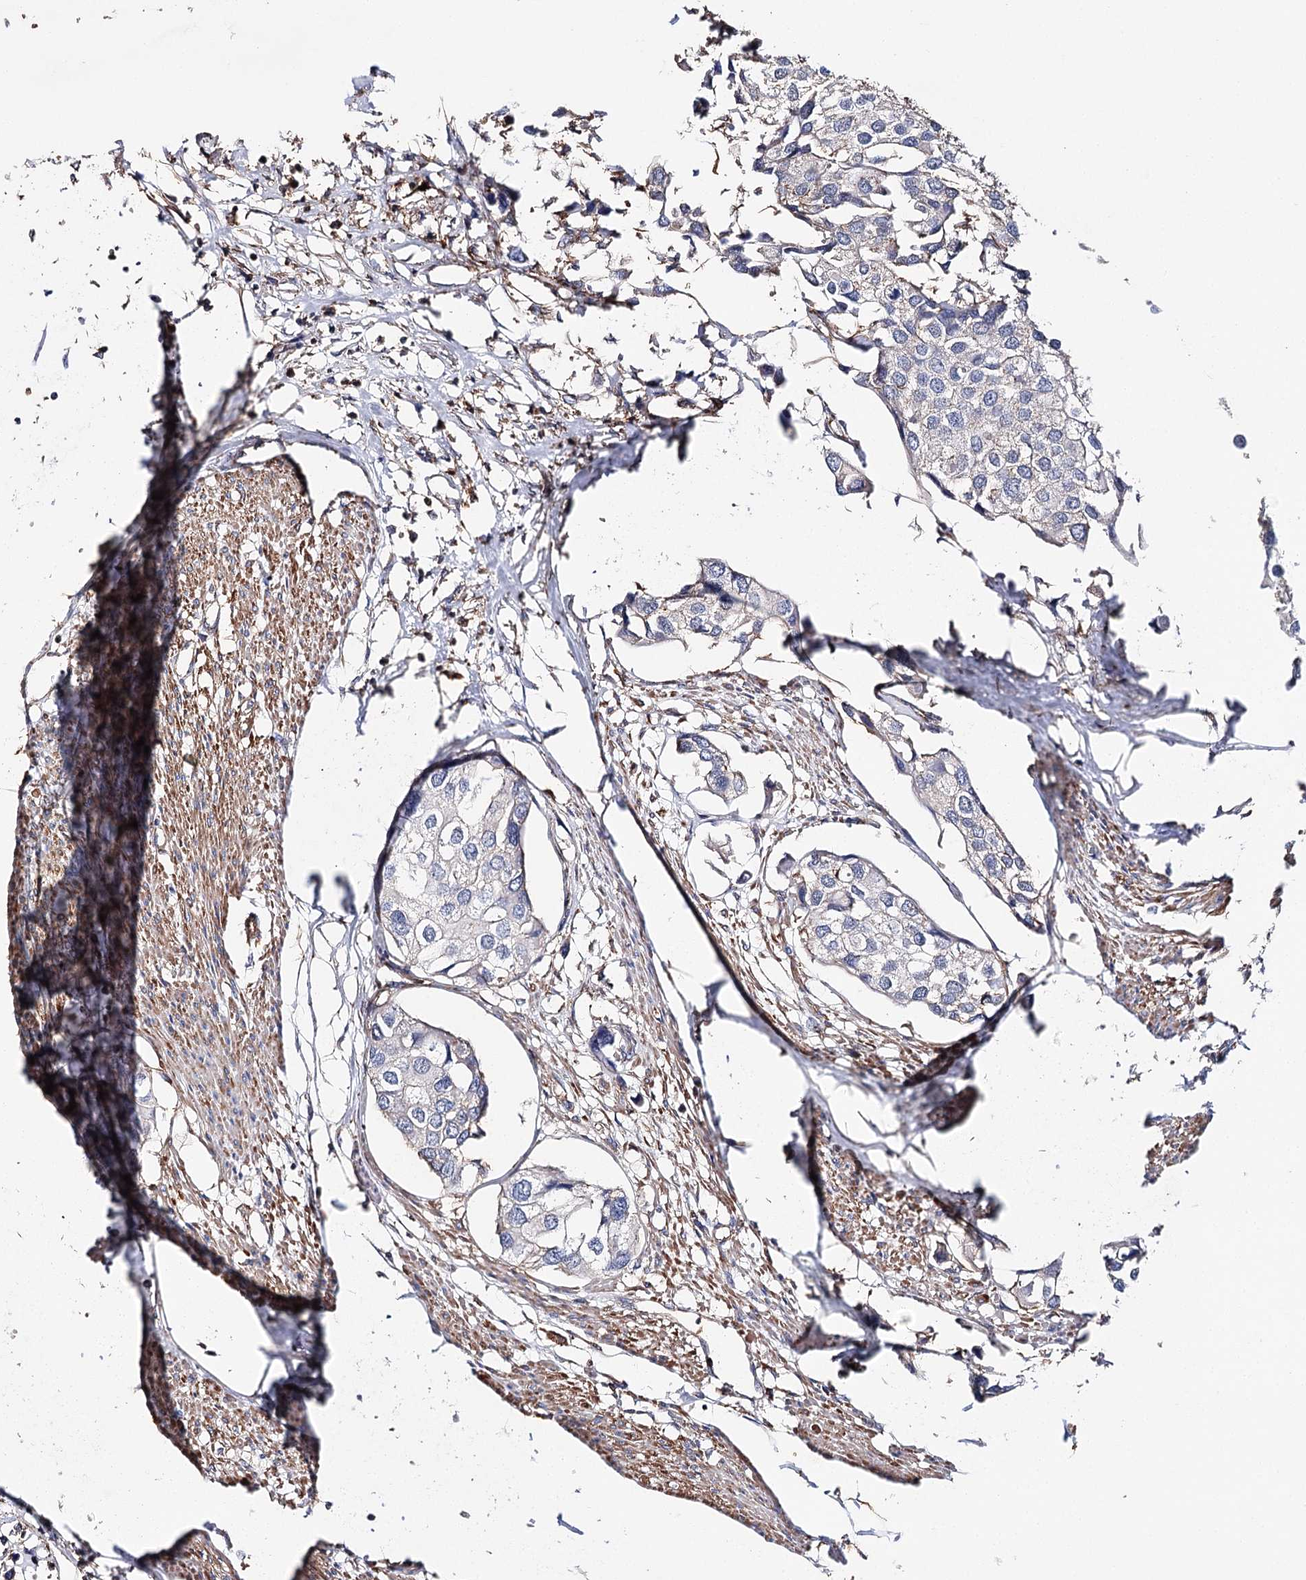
{"staining": {"intensity": "negative", "quantity": "none", "location": "none"}, "tissue": "urothelial cancer", "cell_type": "Tumor cells", "image_type": "cancer", "snomed": [{"axis": "morphology", "description": "Urothelial carcinoma, High grade"}, {"axis": "topography", "description": "Urinary bladder"}], "caption": "This is a image of IHC staining of high-grade urothelial carcinoma, which shows no positivity in tumor cells.", "gene": "EPYC", "patient": {"sex": "male", "age": 64}}